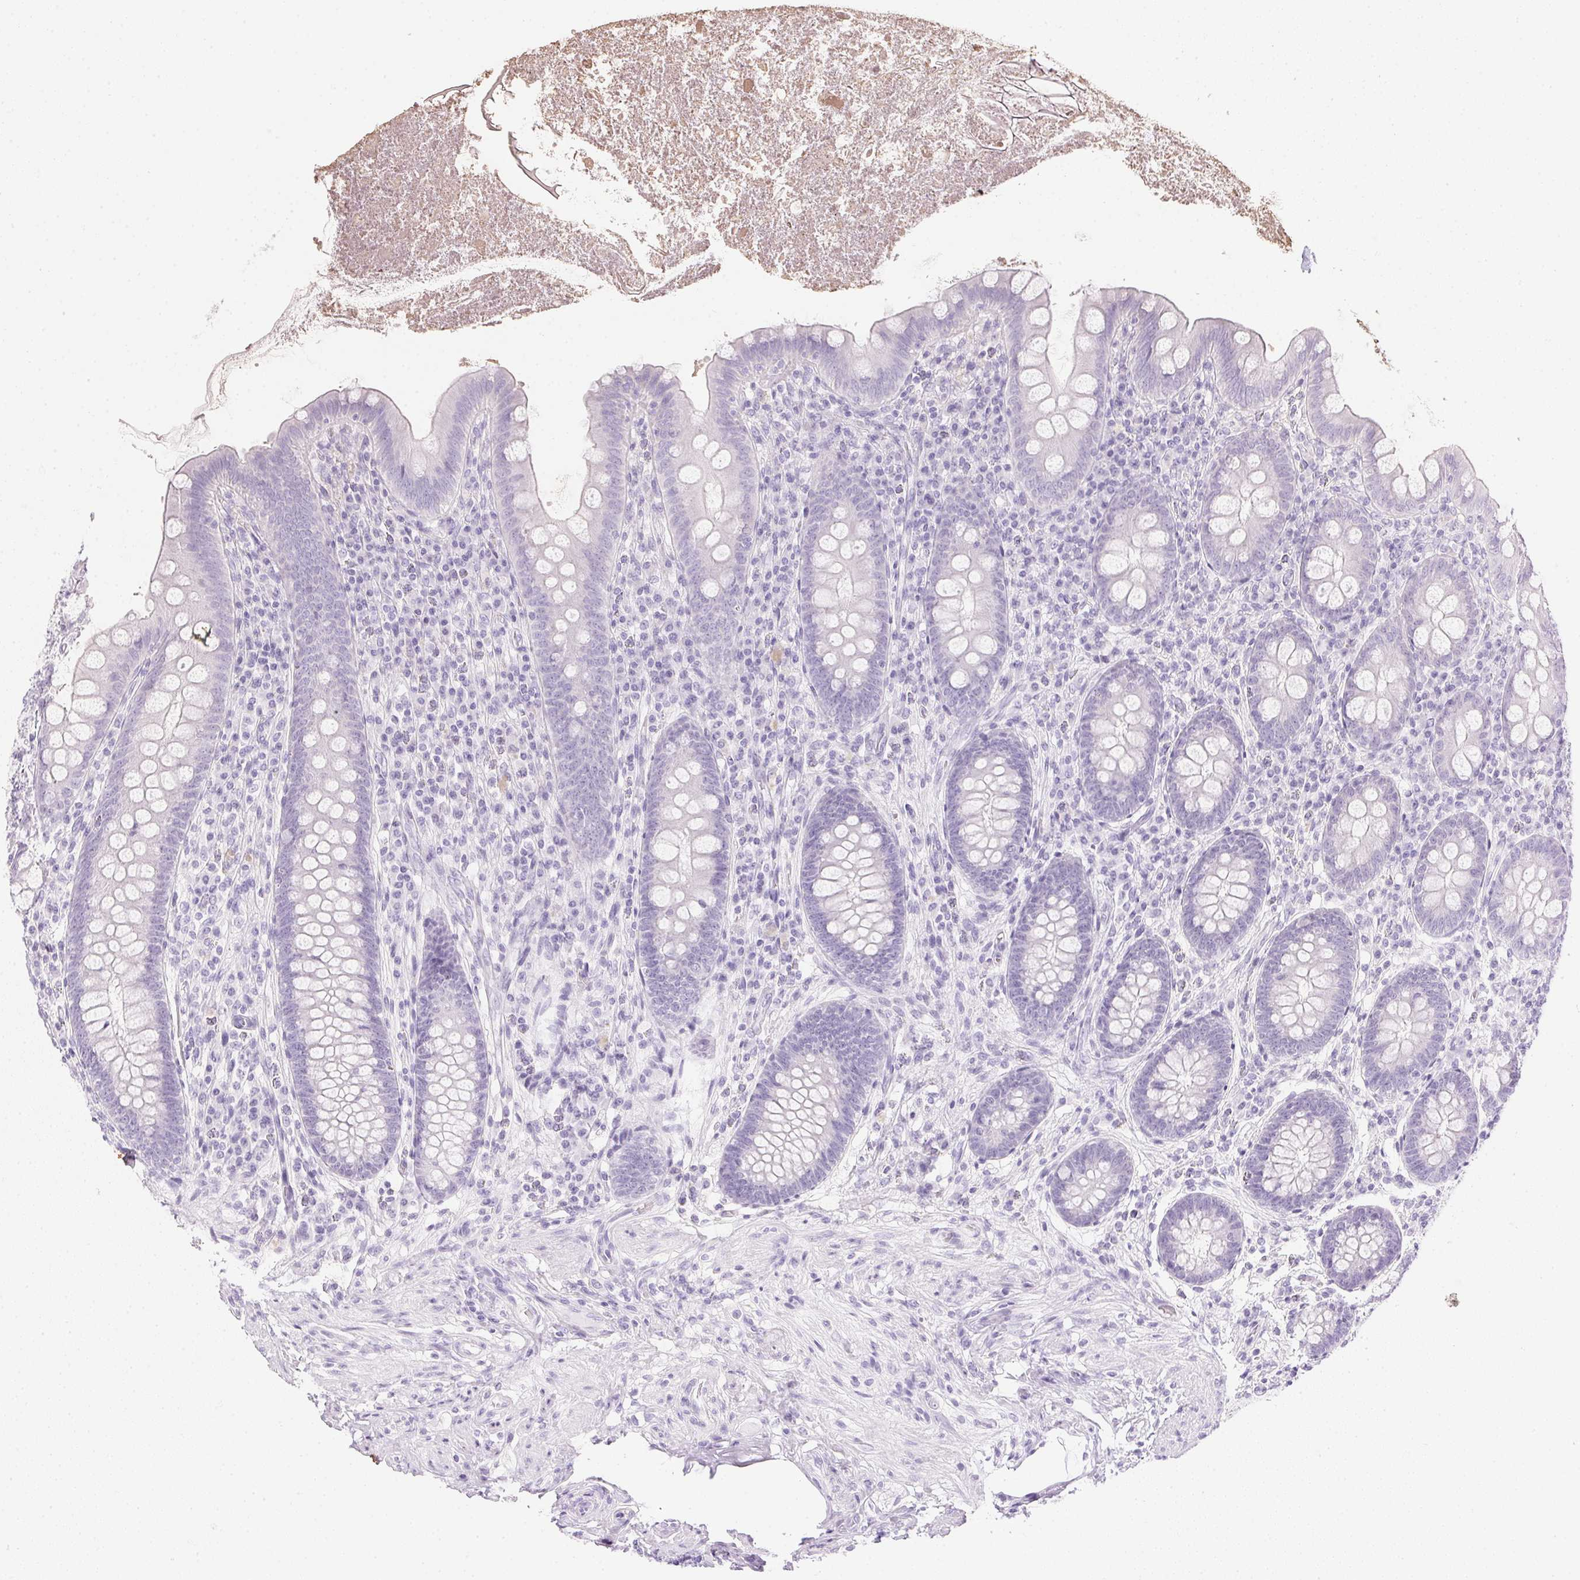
{"staining": {"intensity": "negative", "quantity": "none", "location": "none"}, "tissue": "appendix", "cell_type": "Glandular cells", "image_type": "normal", "snomed": [{"axis": "morphology", "description": "Normal tissue, NOS"}, {"axis": "topography", "description": "Appendix"}], "caption": "High magnification brightfield microscopy of unremarkable appendix stained with DAB (brown) and counterstained with hematoxylin (blue): glandular cells show no significant positivity. Brightfield microscopy of immunohistochemistry (IHC) stained with DAB (3,3'-diaminobenzidine) (brown) and hematoxylin (blue), captured at high magnification.", "gene": "CPB1", "patient": {"sex": "male", "age": 71}}